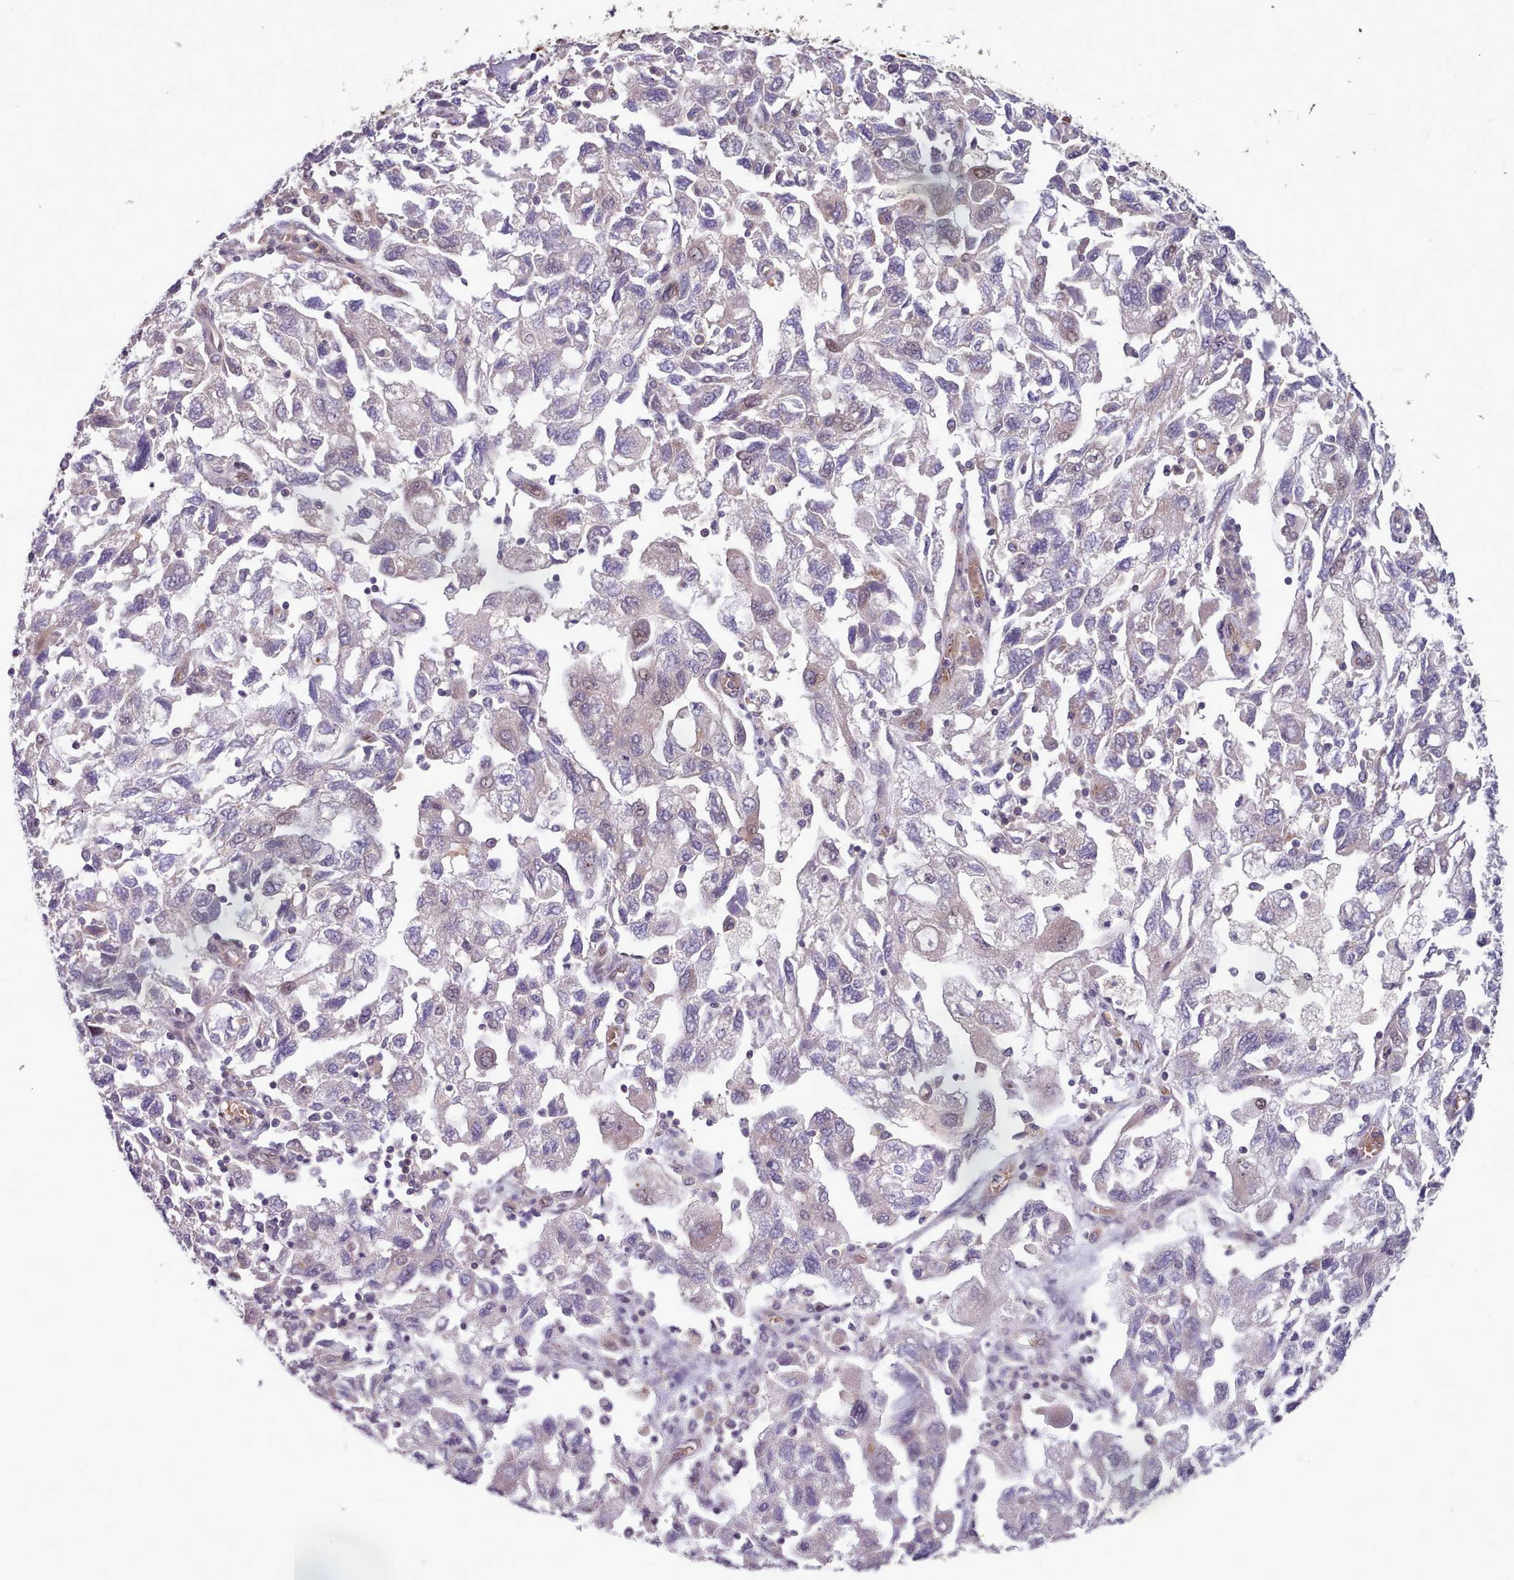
{"staining": {"intensity": "negative", "quantity": "none", "location": "none"}, "tissue": "ovarian cancer", "cell_type": "Tumor cells", "image_type": "cancer", "snomed": [{"axis": "morphology", "description": "Carcinoma, NOS"}, {"axis": "morphology", "description": "Cystadenocarcinoma, serous, NOS"}, {"axis": "topography", "description": "Ovary"}], "caption": "Tumor cells are negative for protein expression in human ovarian cancer.", "gene": "CLNS1A", "patient": {"sex": "female", "age": 69}}